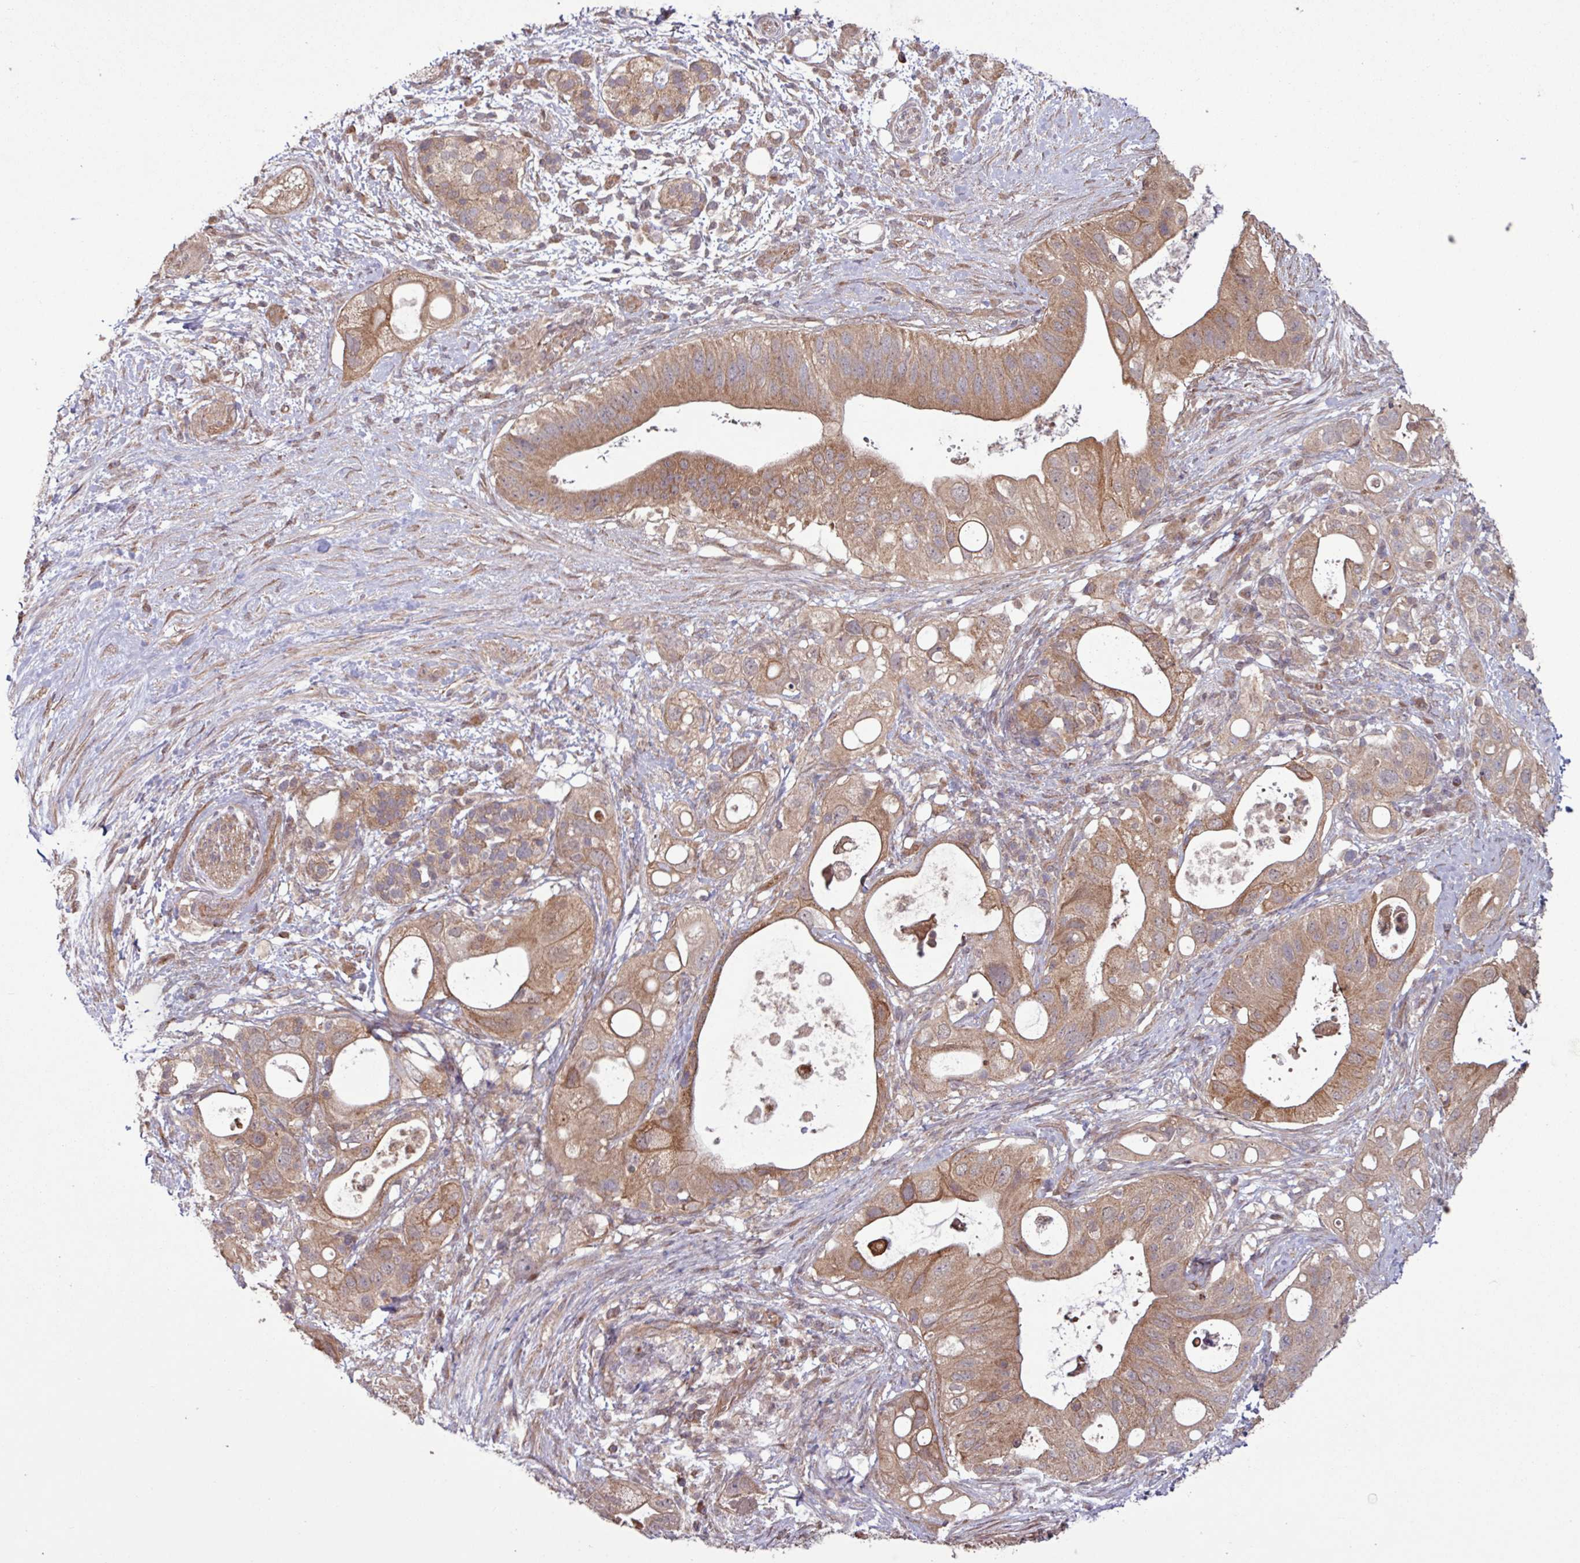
{"staining": {"intensity": "moderate", "quantity": ">75%", "location": "cytoplasmic/membranous"}, "tissue": "pancreatic cancer", "cell_type": "Tumor cells", "image_type": "cancer", "snomed": [{"axis": "morphology", "description": "Adenocarcinoma, NOS"}, {"axis": "topography", "description": "Pancreas"}], "caption": "Pancreatic cancer tissue shows moderate cytoplasmic/membranous positivity in approximately >75% of tumor cells, visualized by immunohistochemistry. Immunohistochemistry stains the protein of interest in brown and the nuclei are stained blue.", "gene": "TRABD2A", "patient": {"sex": "female", "age": 72}}